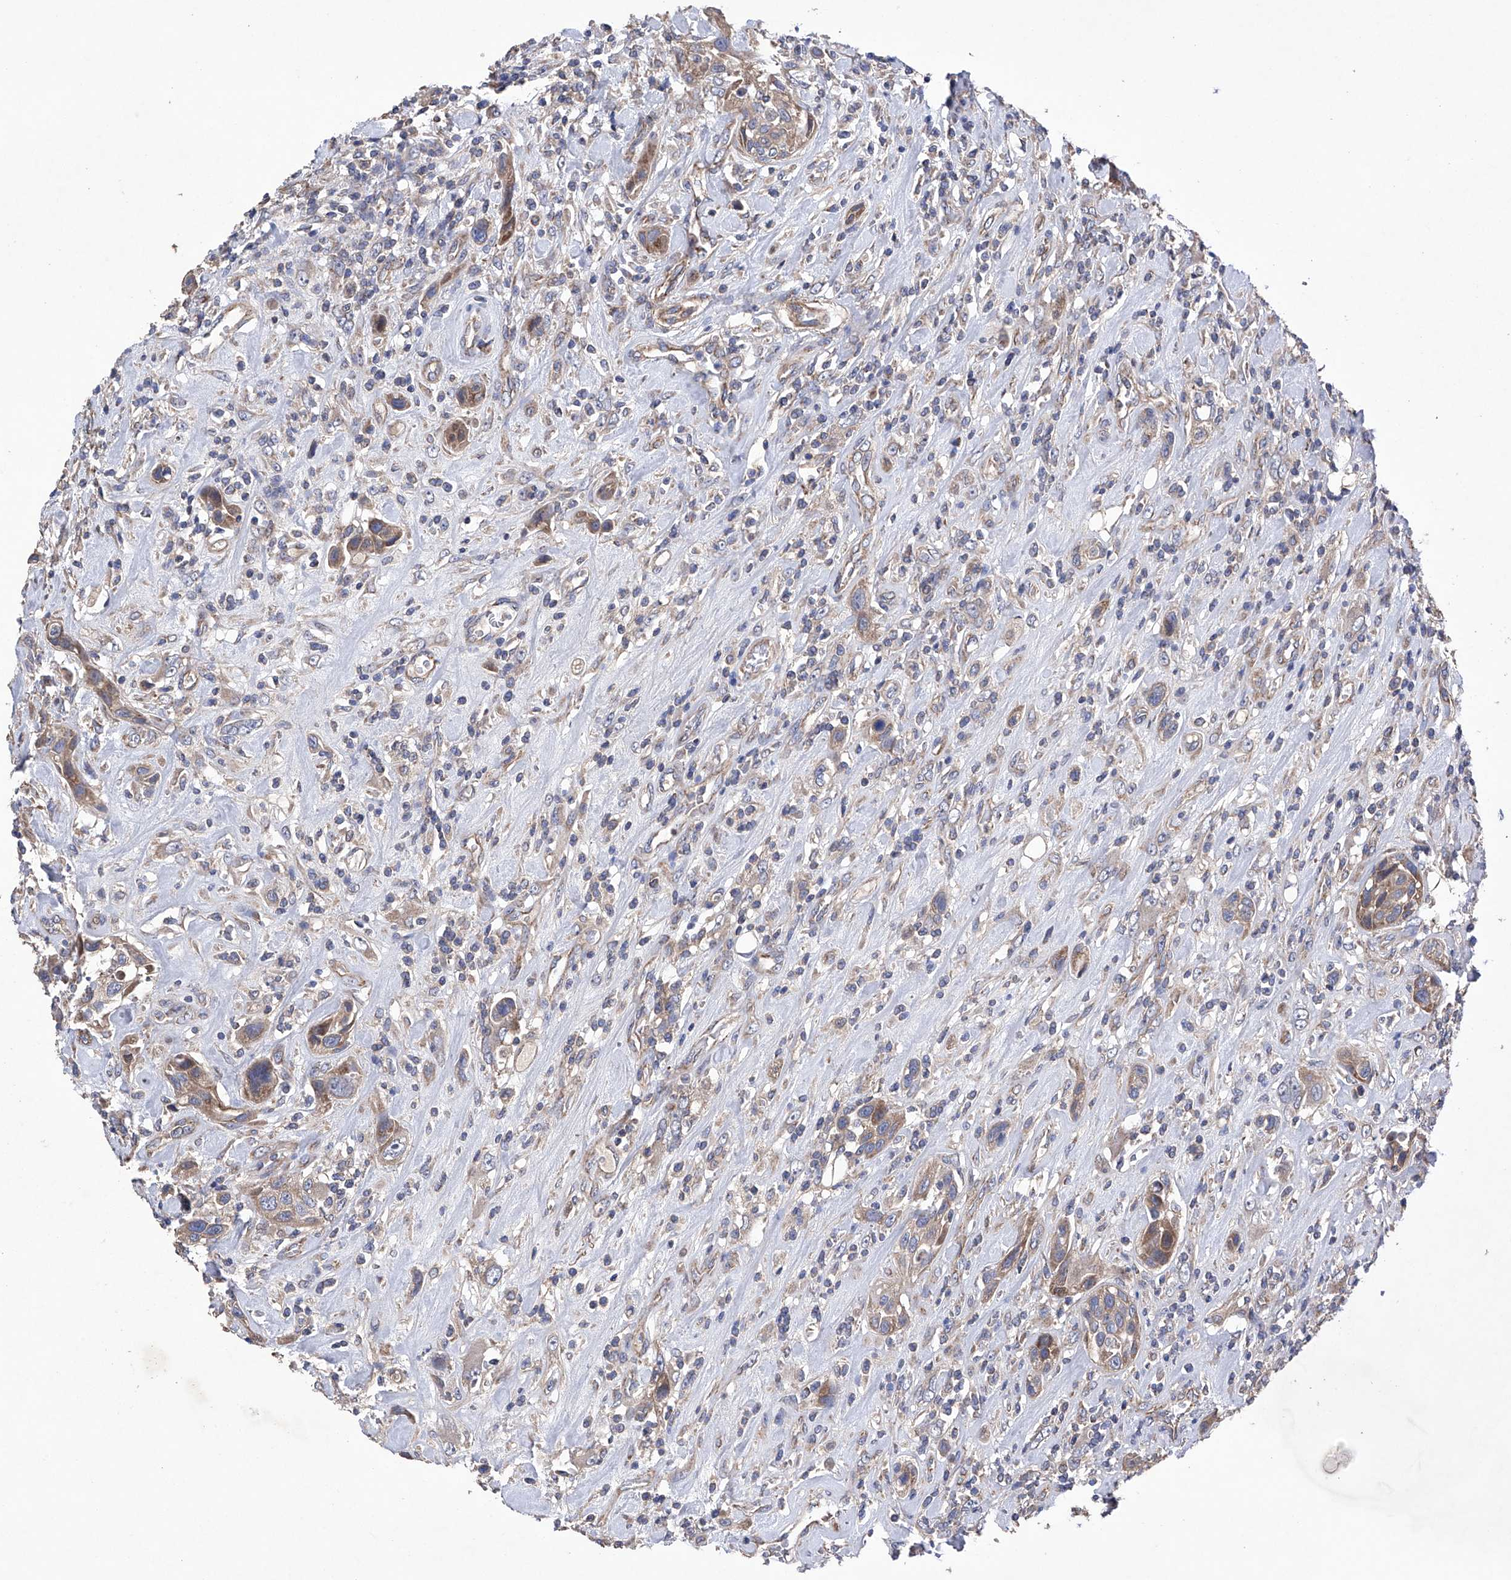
{"staining": {"intensity": "weak", "quantity": ">75%", "location": "cytoplasmic/membranous"}, "tissue": "urothelial cancer", "cell_type": "Tumor cells", "image_type": "cancer", "snomed": [{"axis": "morphology", "description": "Urothelial carcinoma, High grade"}, {"axis": "topography", "description": "Urinary bladder"}], "caption": "High-magnification brightfield microscopy of urothelial carcinoma (high-grade) stained with DAB (brown) and counterstained with hematoxylin (blue). tumor cells exhibit weak cytoplasmic/membranous positivity is appreciated in approximately>75% of cells. Nuclei are stained in blue.", "gene": "EFCAB2", "patient": {"sex": "male", "age": 50}}